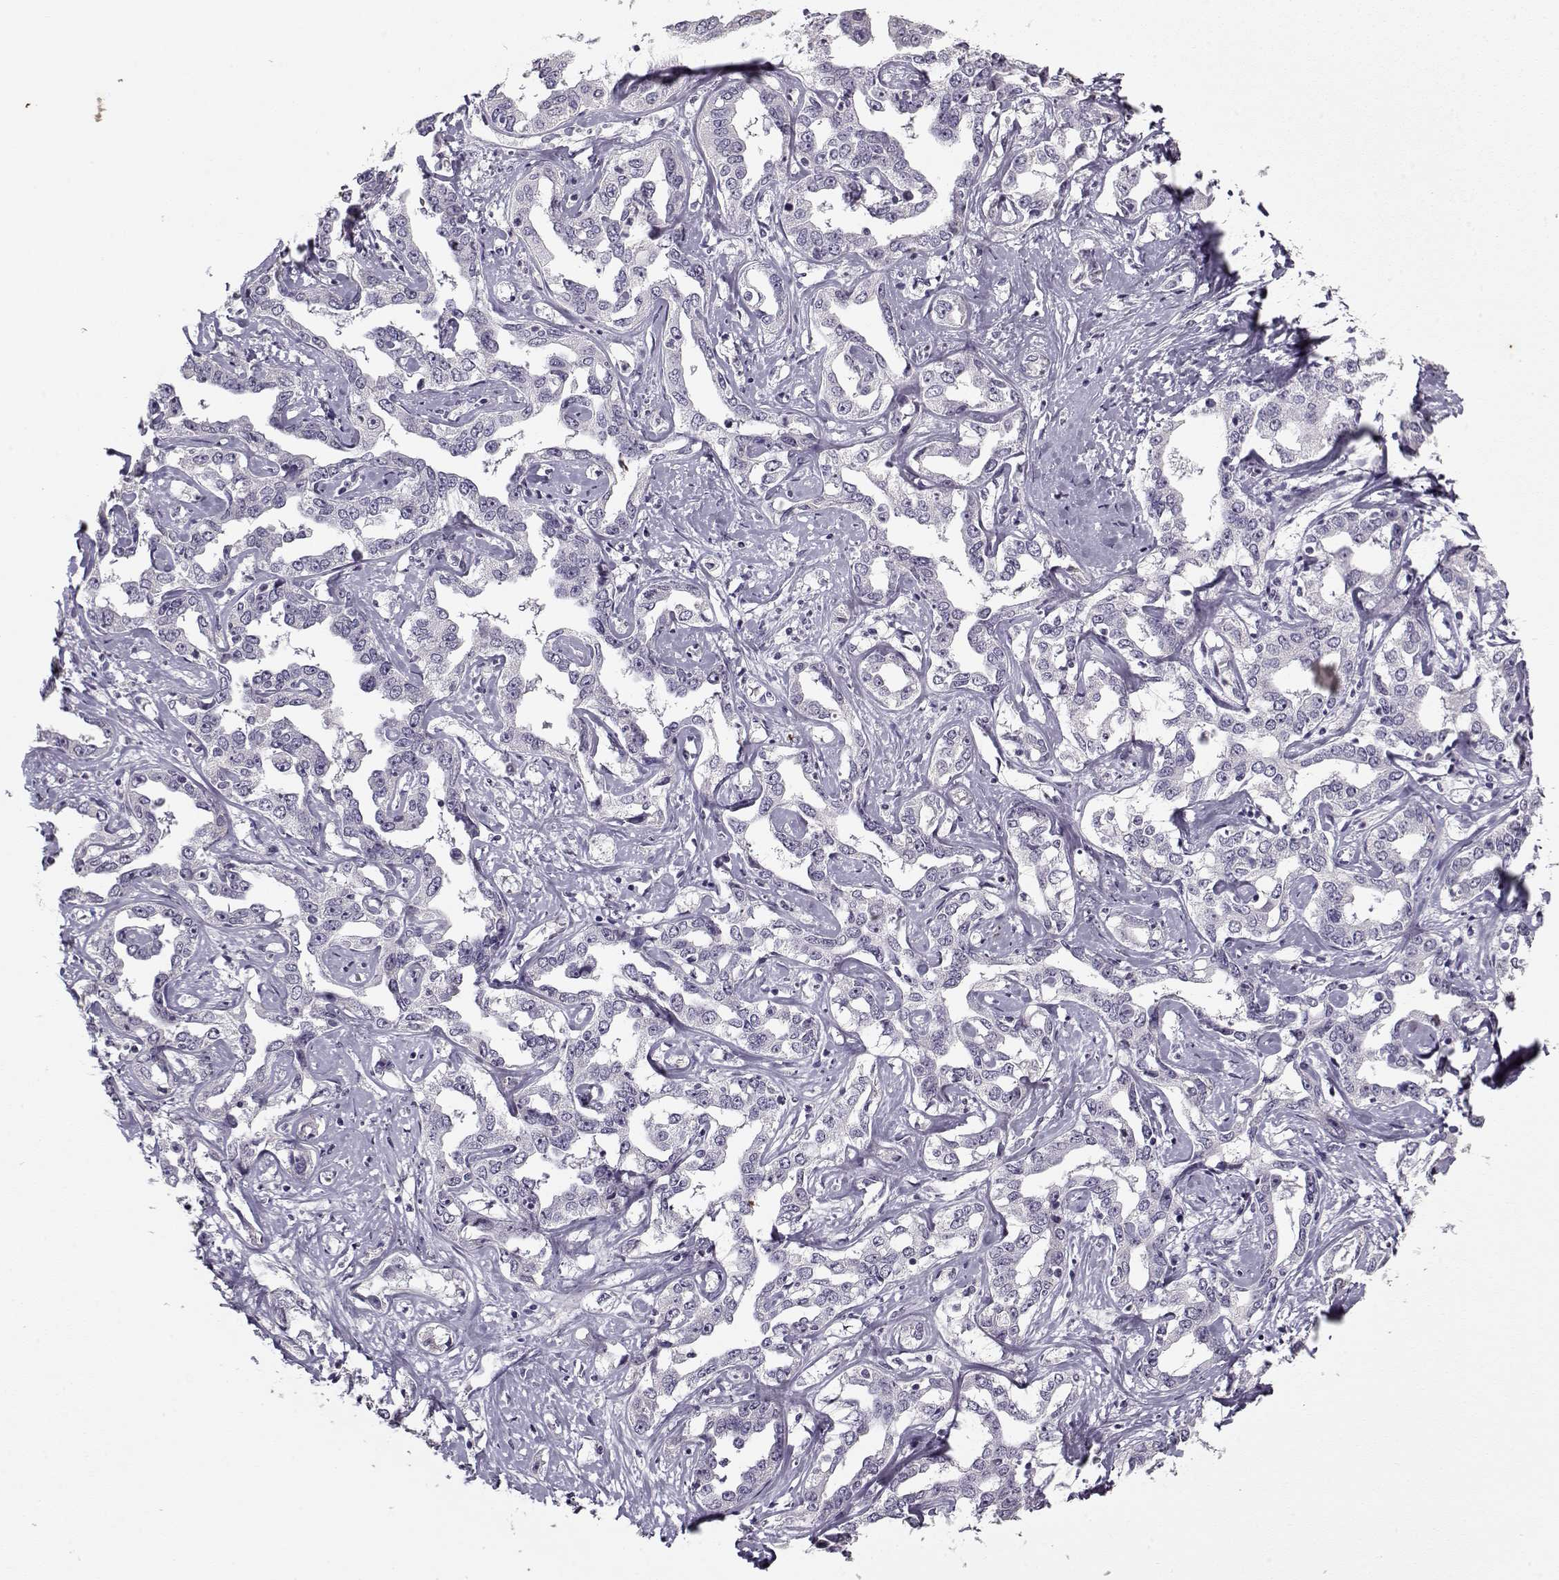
{"staining": {"intensity": "negative", "quantity": "none", "location": "none"}, "tissue": "liver cancer", "cell_type": "Tumor cells", "image_type": "cancer", "snomed": [{"axis": "morphology", "description": "Cholangiocarcinoma"}, {"axis": "topography", "description": "Liver"}], "caption": "Tumor cells are negative for brown protein staining in liver cancer (cholangiocarcinoma).", "gene": "KRT9", "patient": {"sex": "male", "age": 59}}